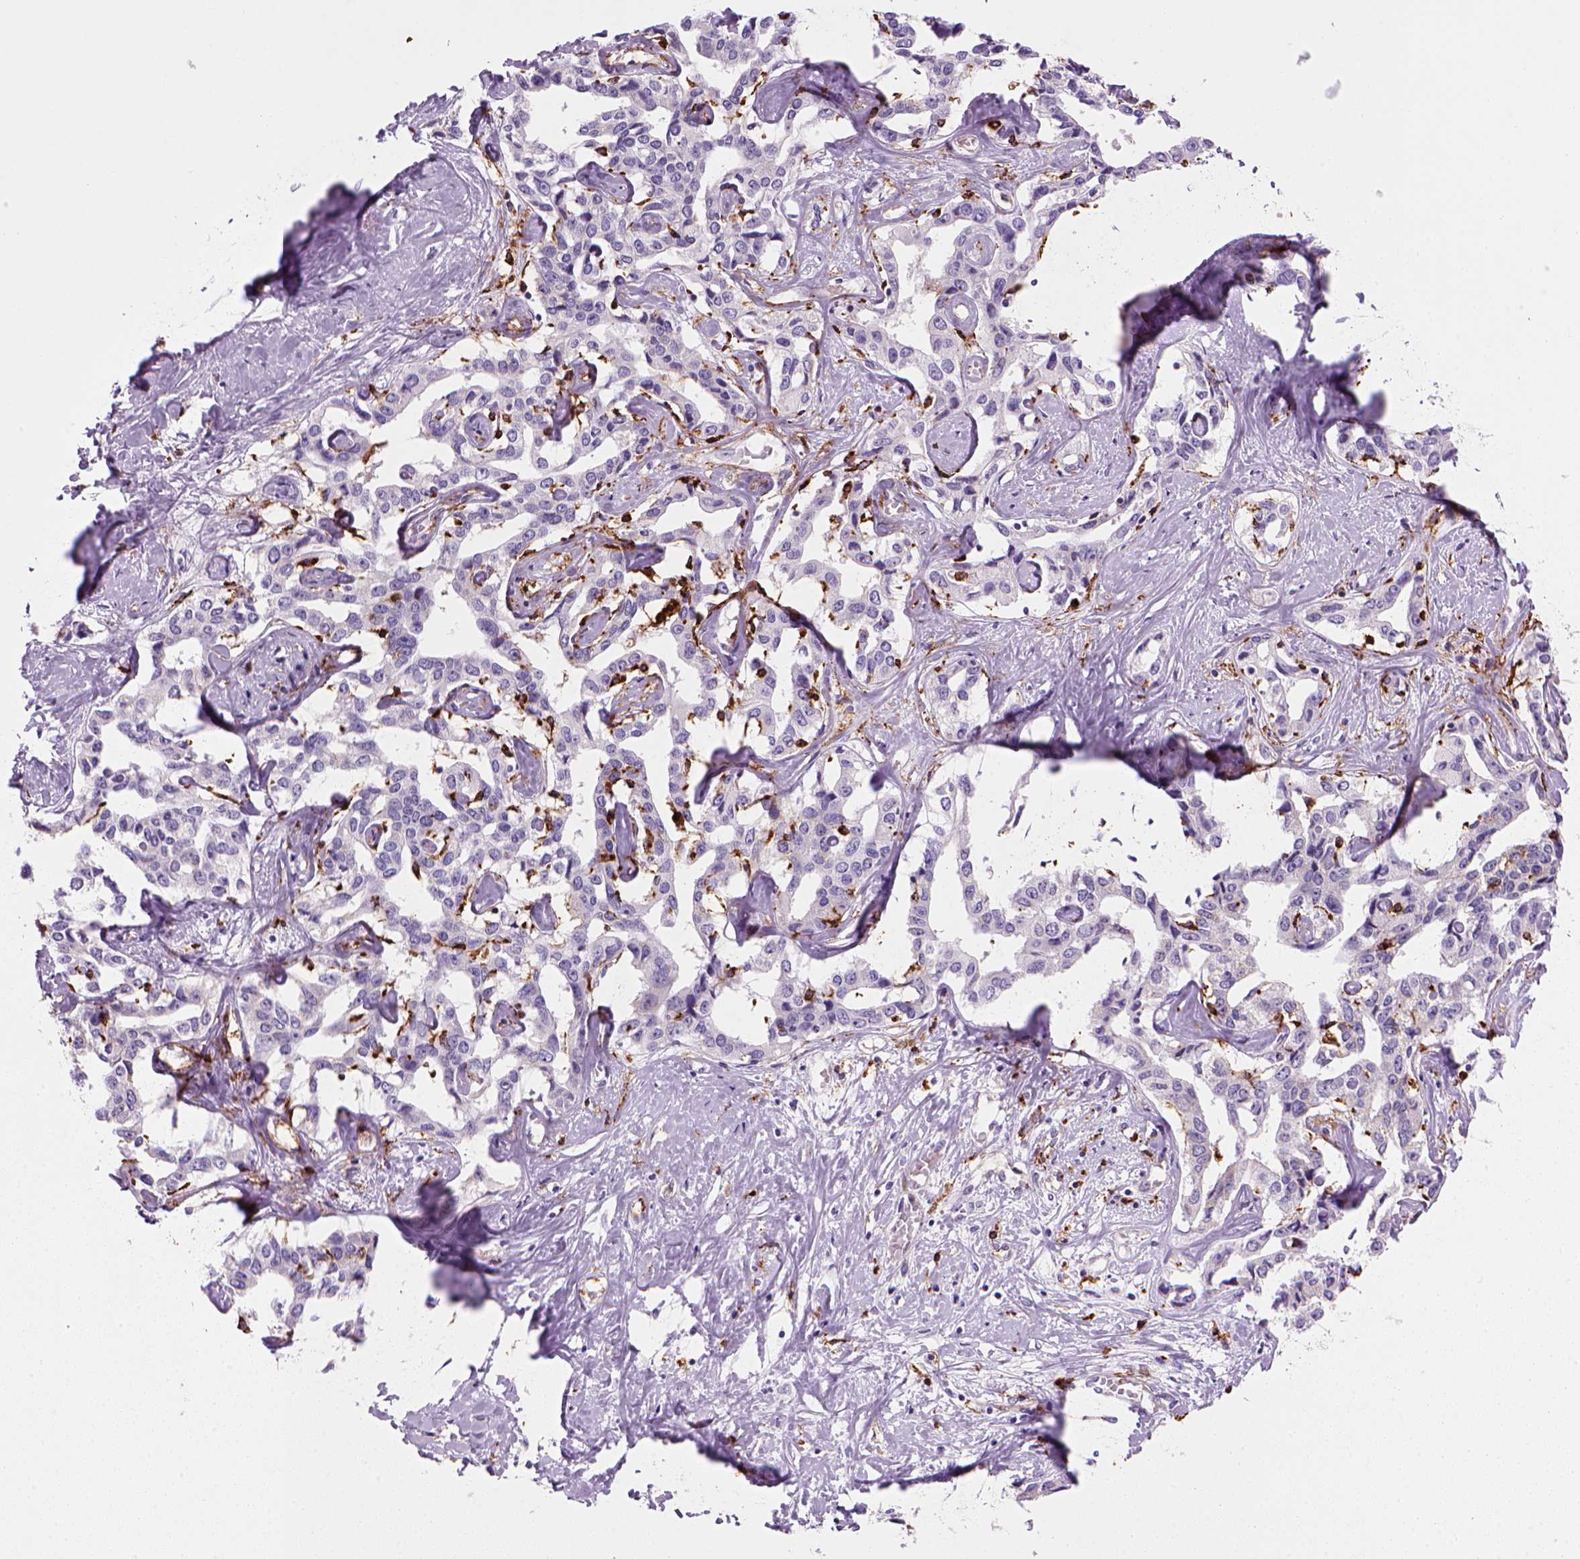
{"staining": {"intensity": "negative", "quantity": "none", "location": "none"}, "tissue": "liver cancer", "cell_type": "Tumor cells", "image_type": "cancer", "snomed": [{"axis": "morphology", "description": "Cholangiocarcinoma"}, {"axis": "topography", "description": "Liver"}], "caption": "Liver cancer (cholangiocarcinoma) was stained to show a protein in brown. There is no significant expression in tumor cells.", "gene": "MARCKS", "patient": {"sex": "male", "age": 59}}